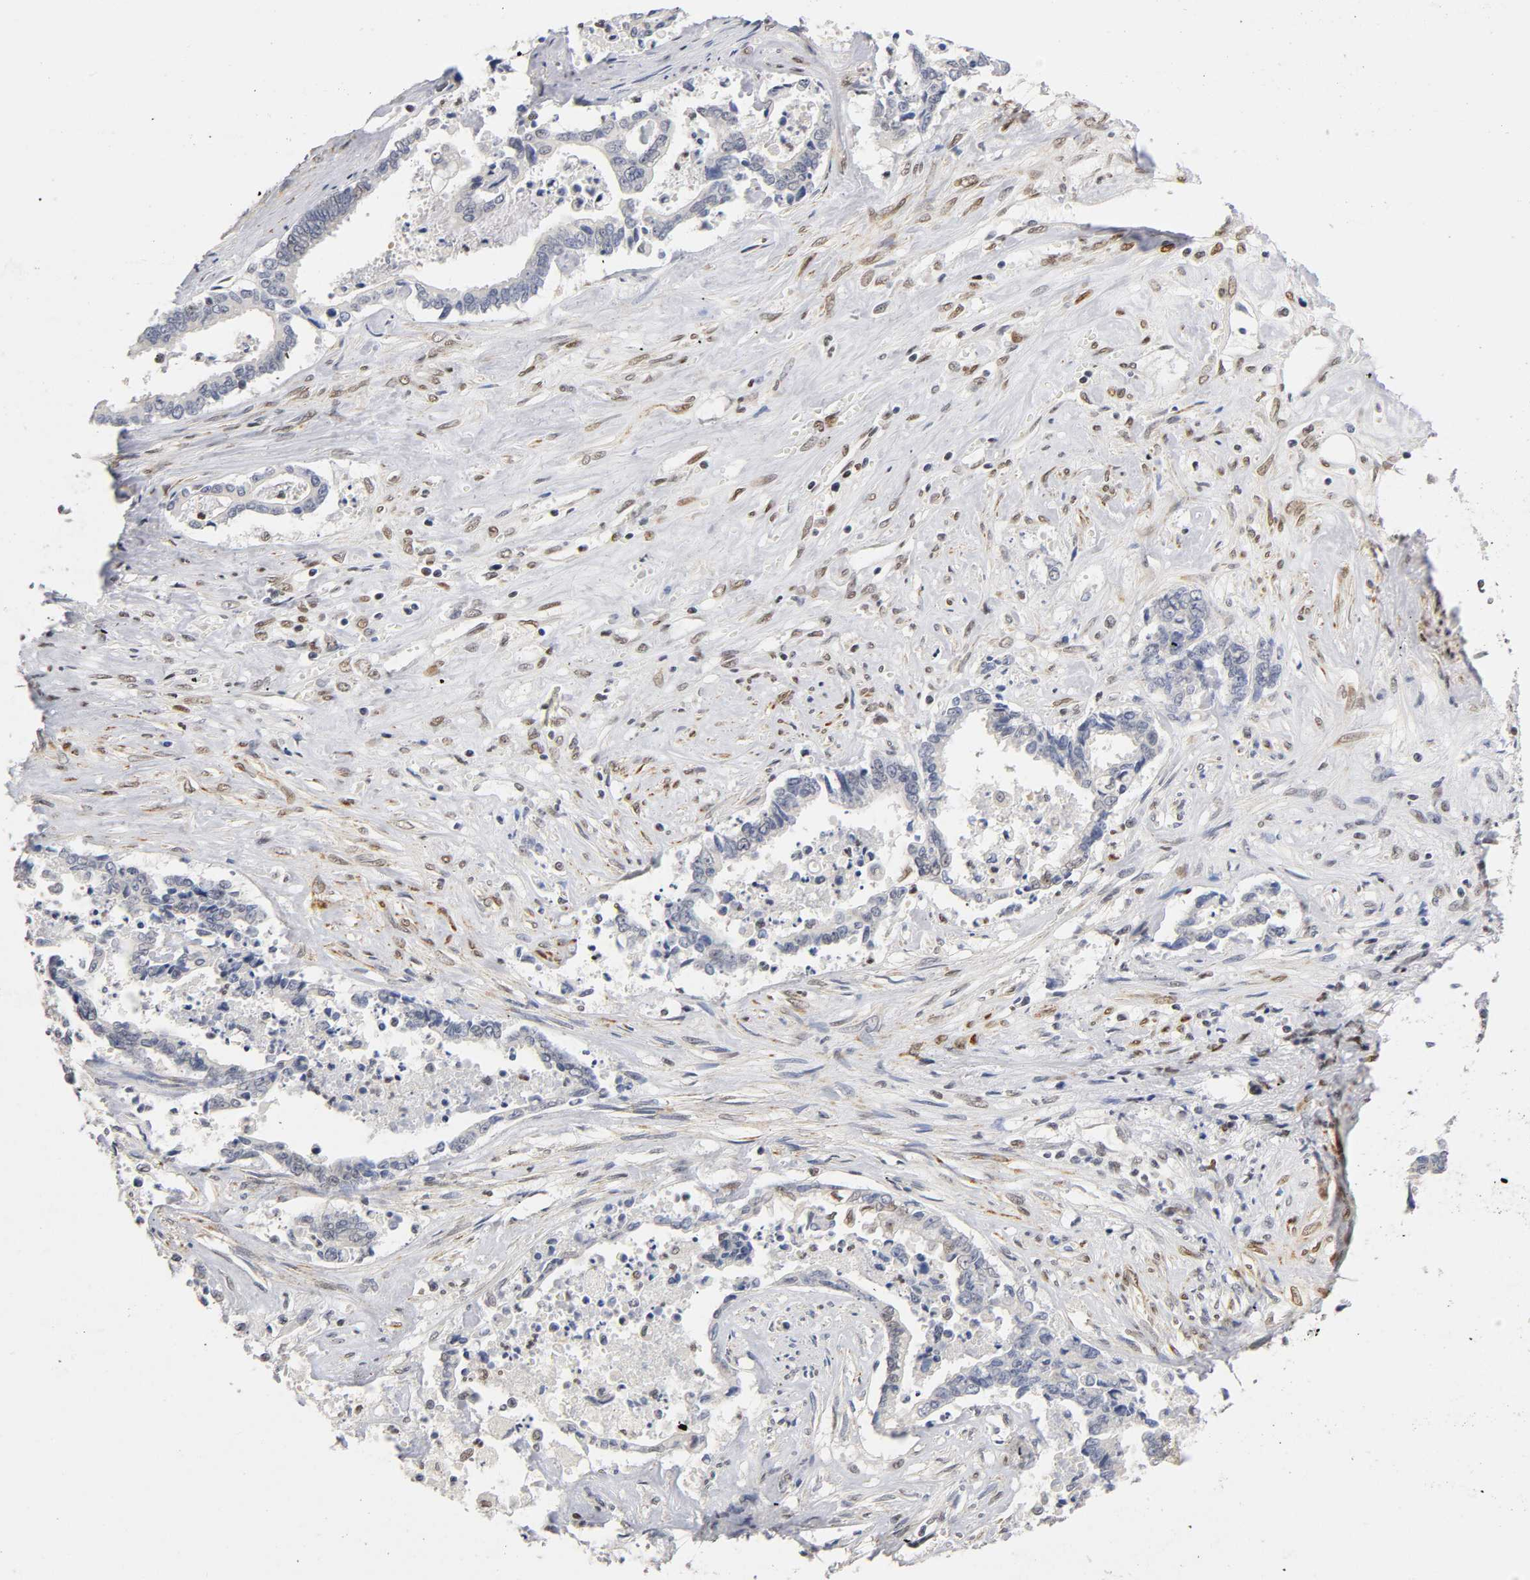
{"staining": {"intensity": "negative", "quantity": "none", "location": "none"}, "tissue": "liver cancer", "cell_type": "Tumor cells", "image_type": "cancer", "snomed": [{"axis": "morphology", "description": "Cholangiocarcinoma"}, {"axis": "topography", "description": "Liver"}], "caption": "Tumor cells show no significant staining in liver cancer (cholangiocarcinoma).", "gene": "NR3C1", "patient": {"sex": "male", "age": 57}}